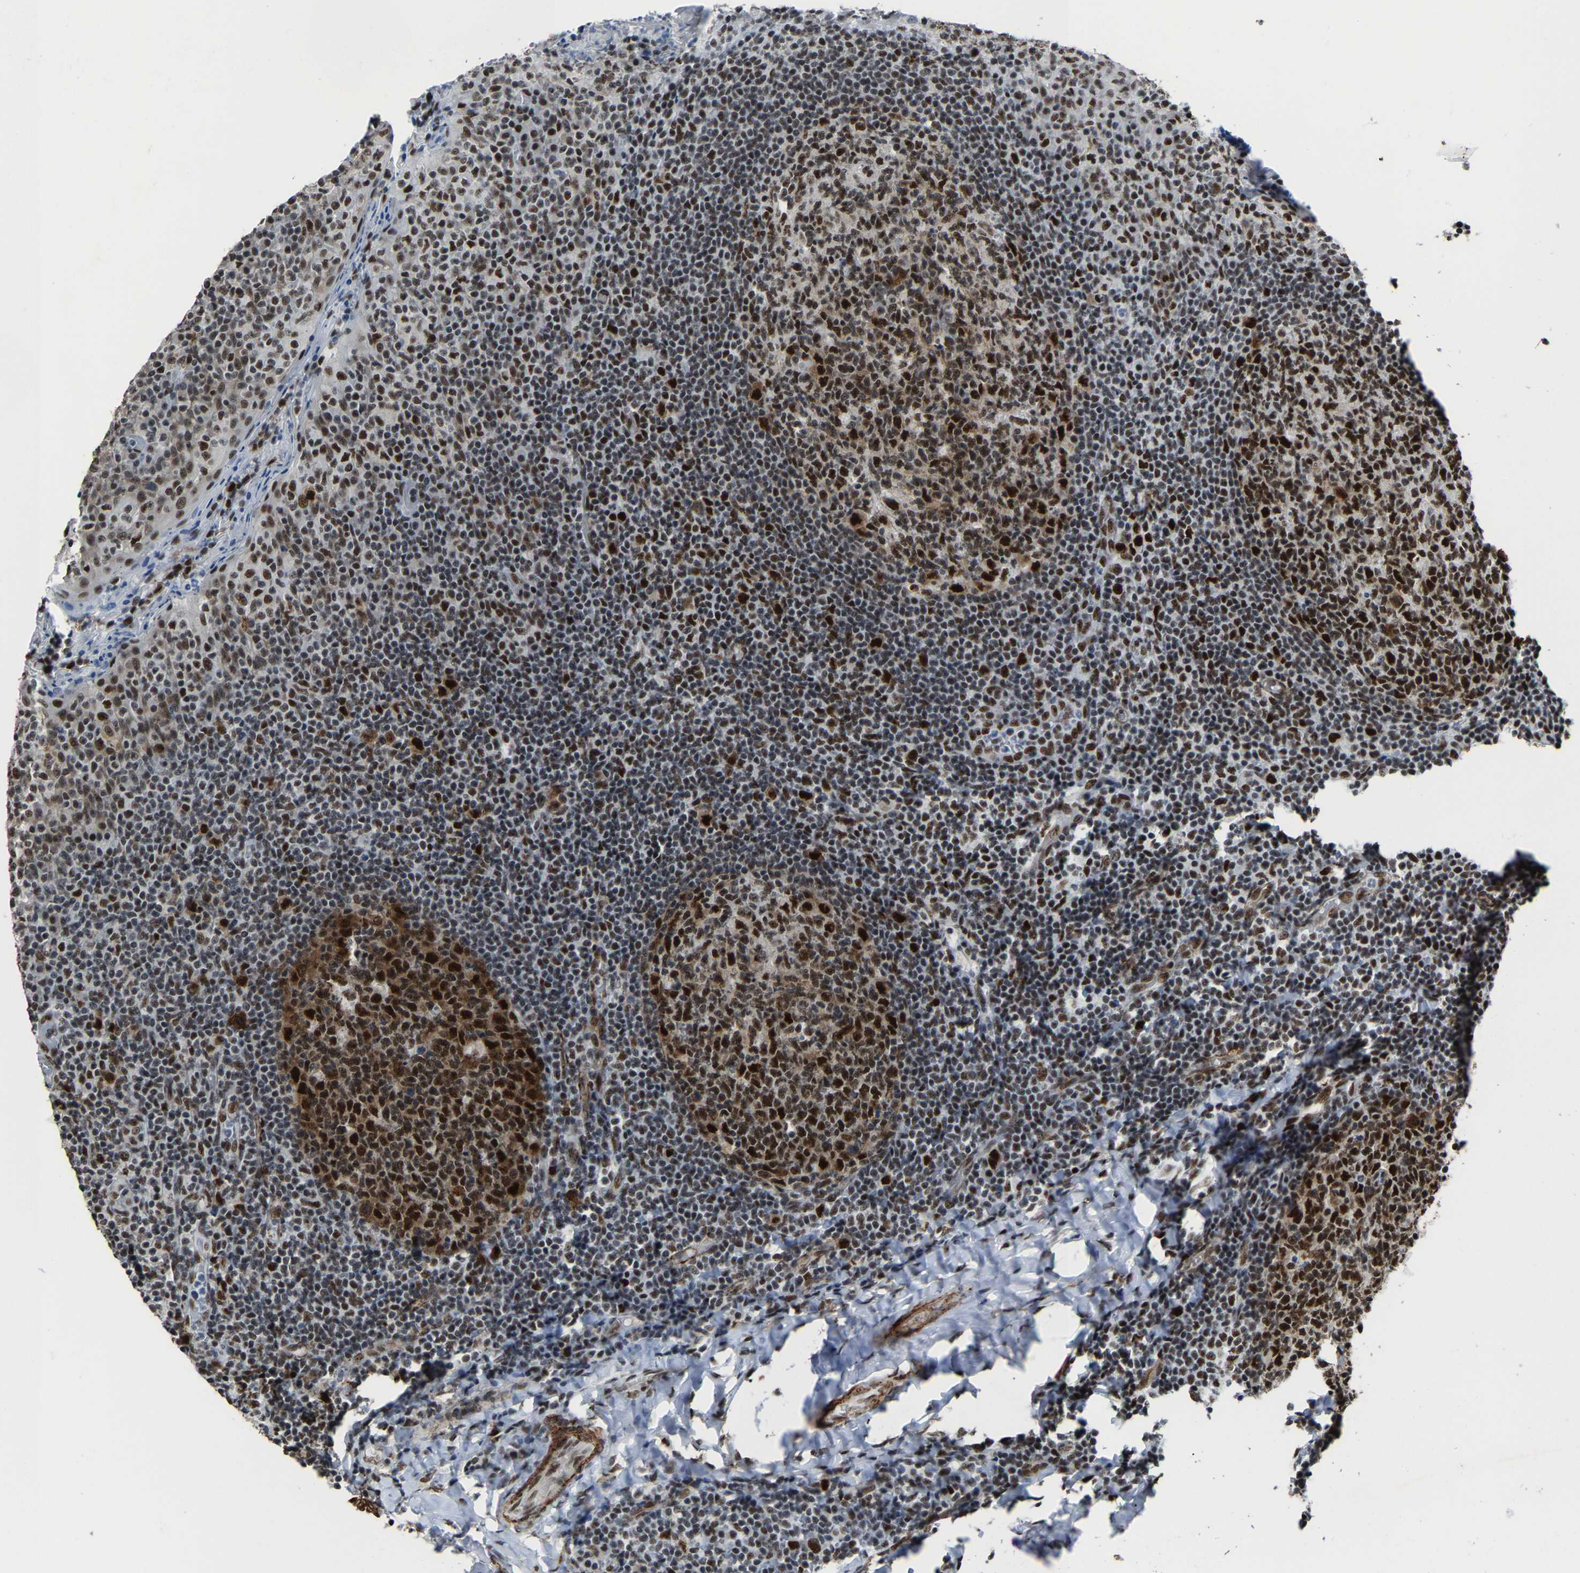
{"staining": {"intensity": "strong", "quantity": ">75%", "location": "nuclear"}, "tissue": "tonsil", "cell_type": "Germinal center cells", "image_type": "normal", "snomed": [{"axis": "morphology", "description": "Normal tissue, NOS"}, {"axis": "topography", "description": "Tonsil"}], "caption": "Normal tonsil was stained to show a protein in brown. There is high levels of strong nuclear expression in approximately >75% of germinal center cells.", "gene": "DDX5", "patient": {"sex": "female", "age": 19}}